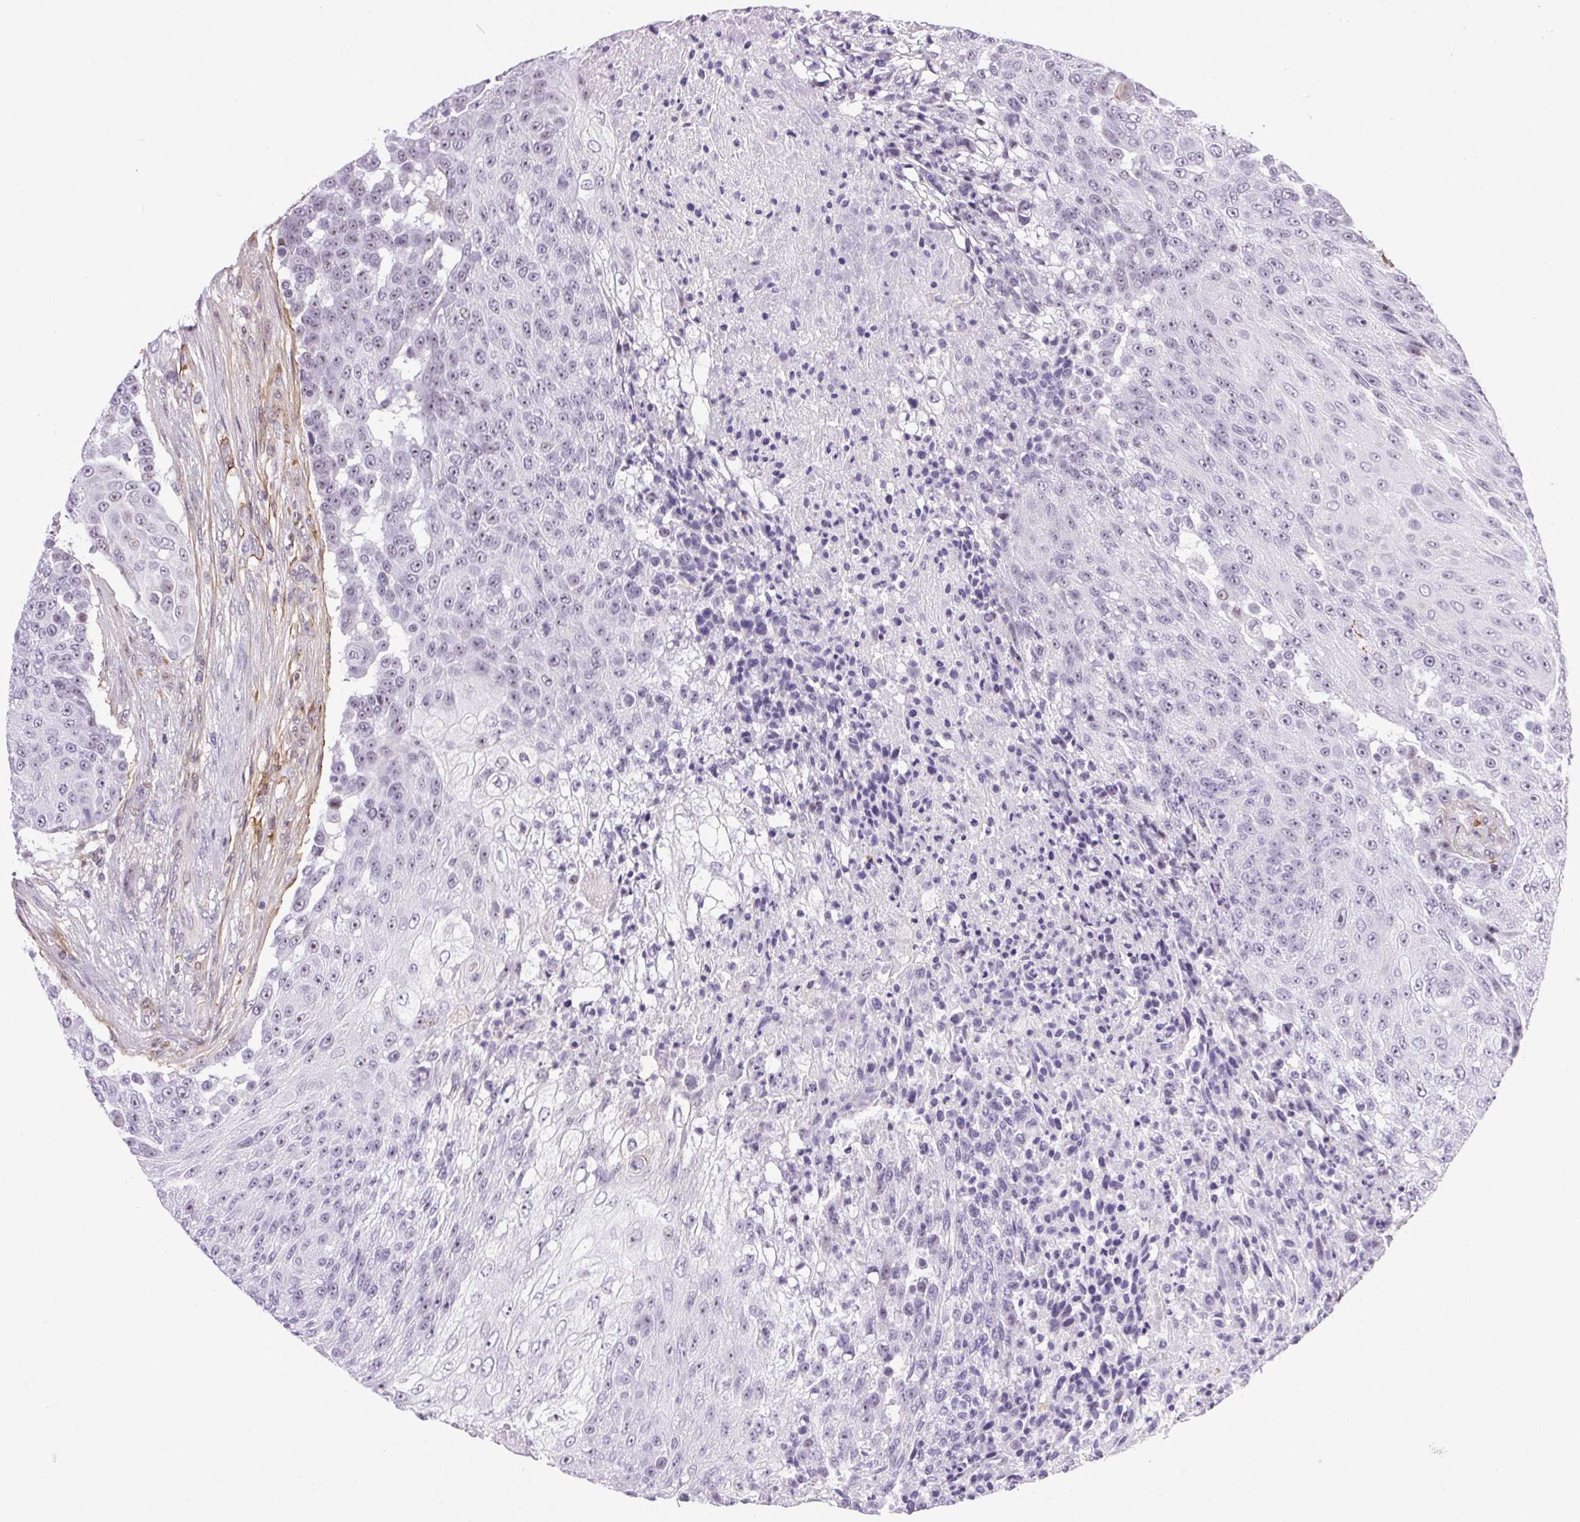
{"staining": {"intensity": "negative", "quantity": "none", "location": "none"}, "tissue": "urothelial cancer", "cell_type": "Tumor cells", "image_type": "cancer", "snomed": [{"axis": "morphology", "description": "Urothelial carcinoma, High grade"}, {"axis": "topography", "description": "Urinary bladder"}], "caption": "The immunohistochemistry (IHC) micrograph has no significant staining in tumor cells of urothelial carcinoma (high-grade) tissue.", "gene": "PDZD2", "patient": {"sex": "female", "age": 63}}